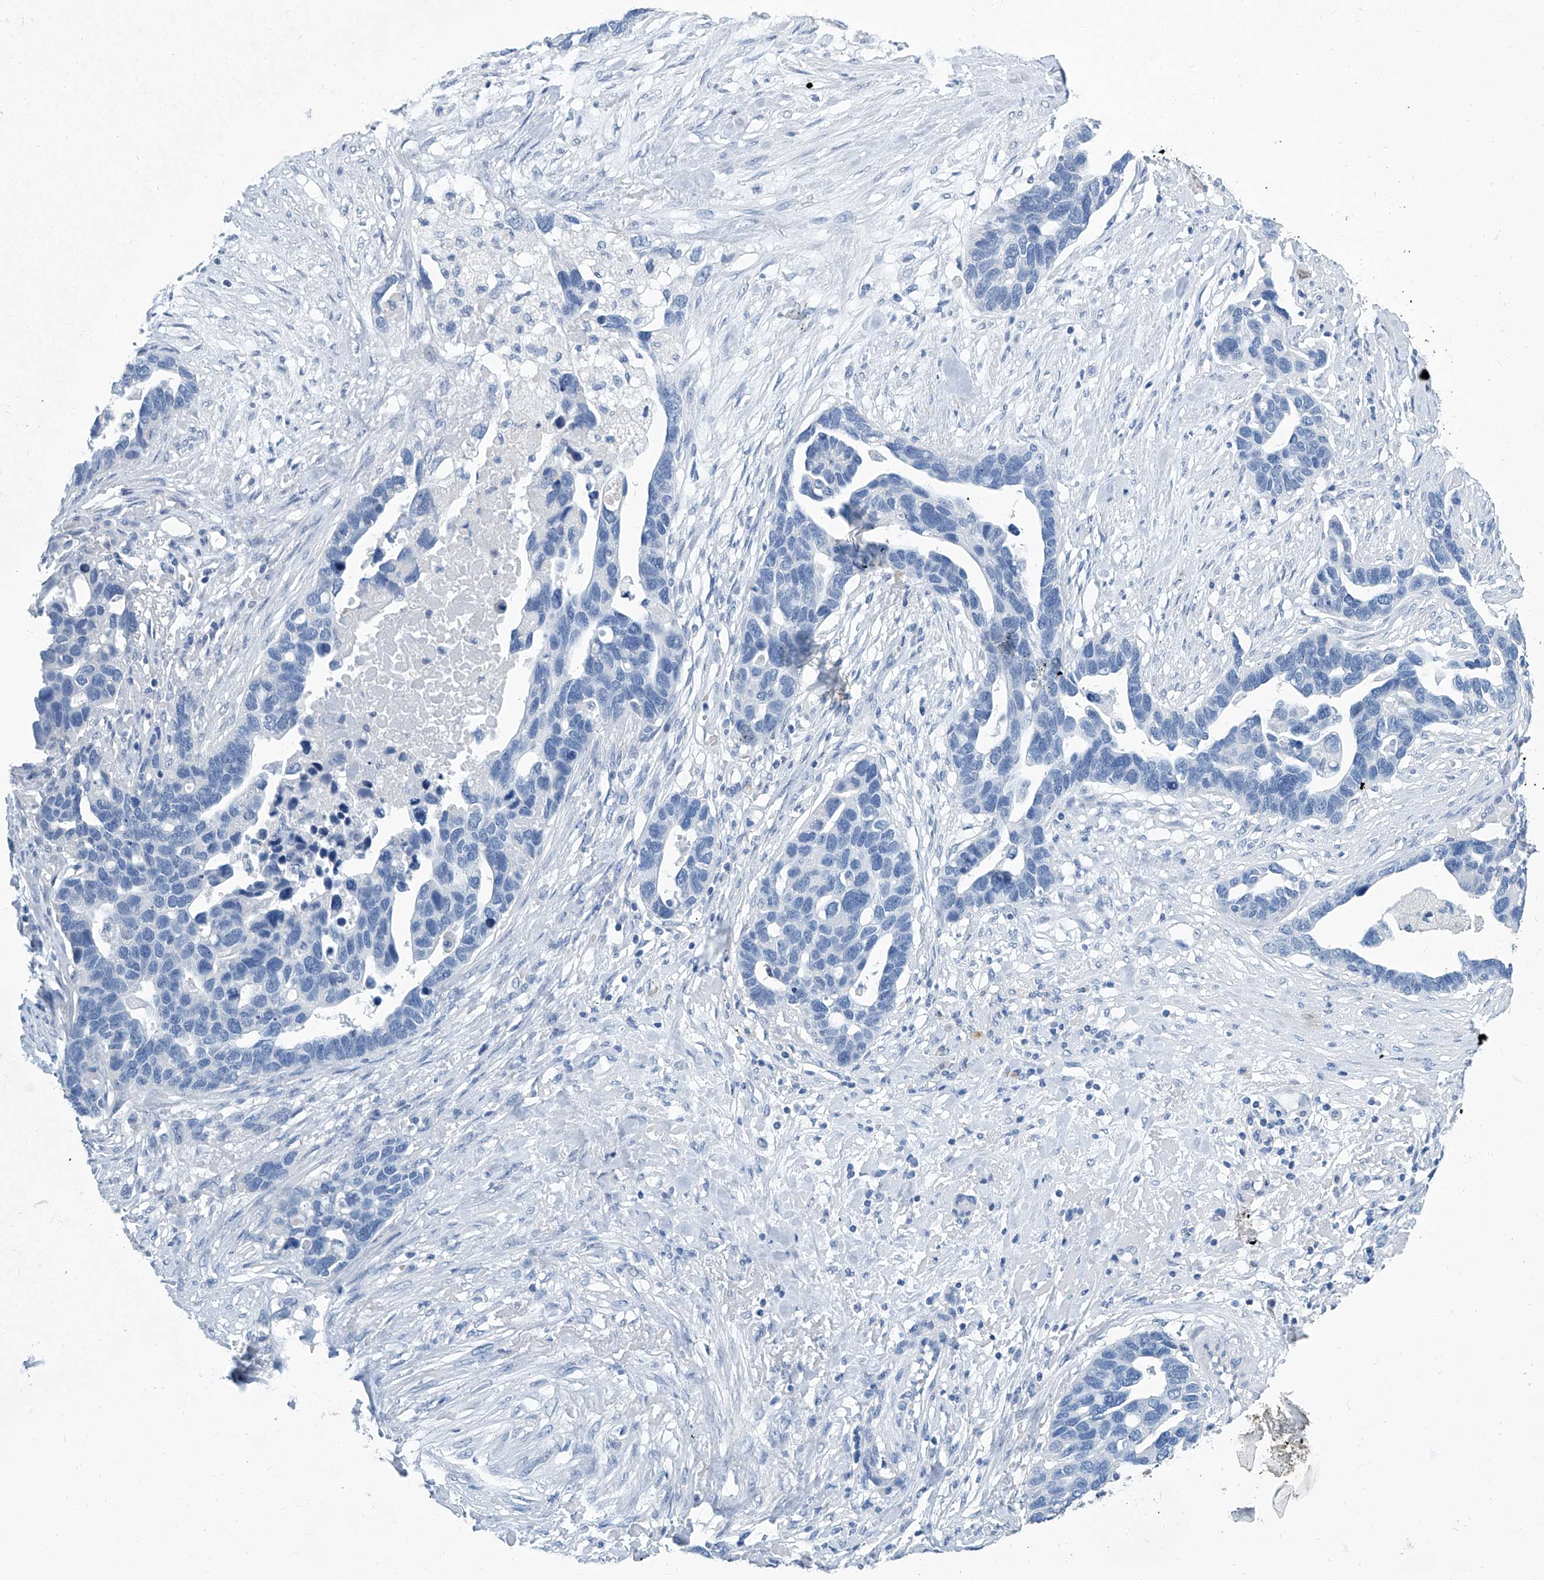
{"staining": {"intensity": "negative", "quantity": "none", "location": "none"}, "tissue": "ovarian cancer", "cell_type": "Tumor cells", "image_type": "cancer", "snomed": [{"axis": "morphology", "description": "Cystadenocarcinoma, serous, NOS"}, {"axis": "topography", "description": "Ovary"}], "caption": "Serous cystadenocarcinoma (ovarian) stained for a protein using IHC displays no expression tumor cells.", "gene": "CYP2A7", "patient": {"sex": "female", "age": 54}}